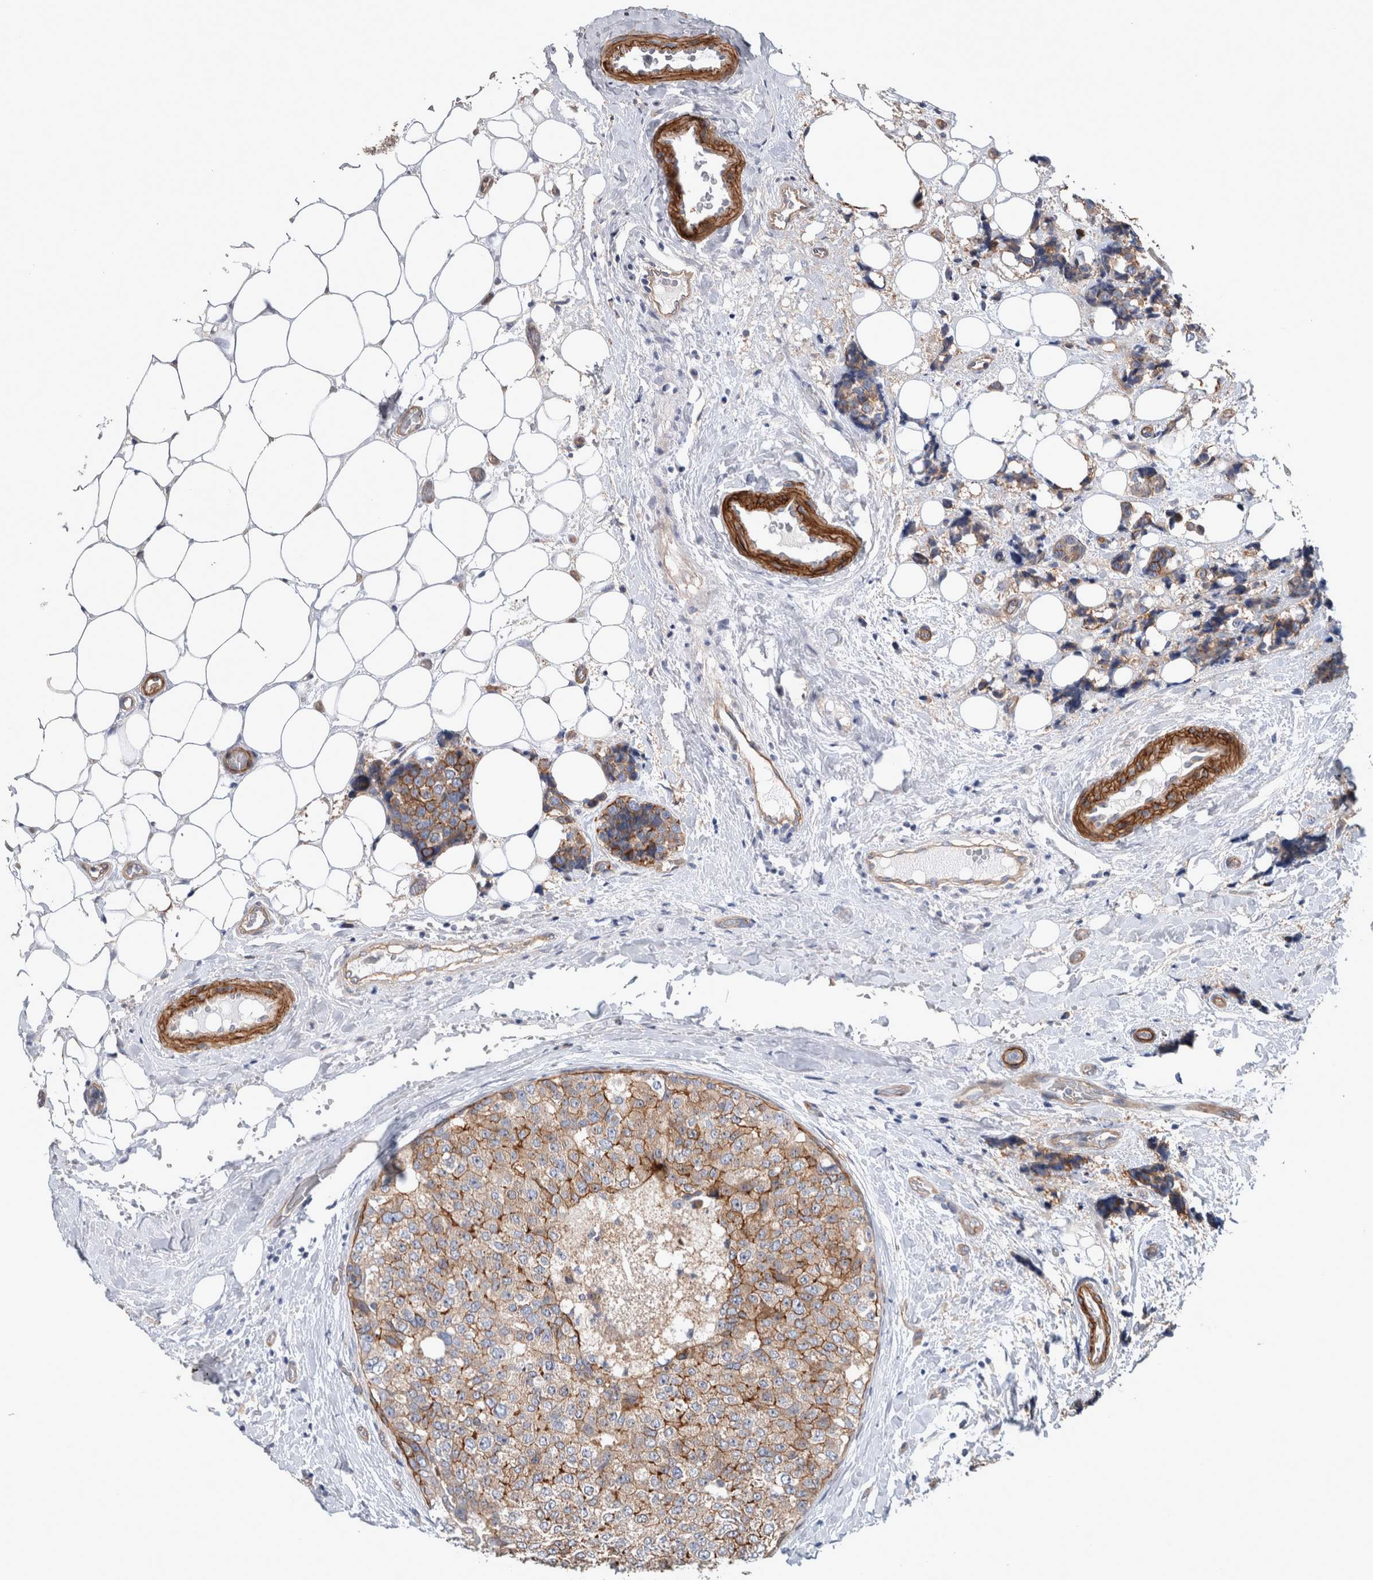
{"staining": {"intensity": "moderate", "quantity": ">75%", "location": "cytoplasmic/membranous"}, "tissue": "breast cancer", "cell_type": "Tumor cells", "image_type": "cancer", "snomed": [{"axis": "morphology", "description": "Normal tissue, NOS"}, {"axis": "morphology", "description": "Duct carcinoma"}, {"axis": "topography", "description": "Breast"}], "caption": "Immunohistochemistry of breast infiltrating ductal carcinoma reveals medium levels of moderate cytoplasmic/membranous positivity in about >75% of tumor cells. Immunohistochemistry (ihc) stains the protein in brown and the nuclei are stained blue.", "gene": "BCAM", "patient": {"sex": "female", "age": 43}}